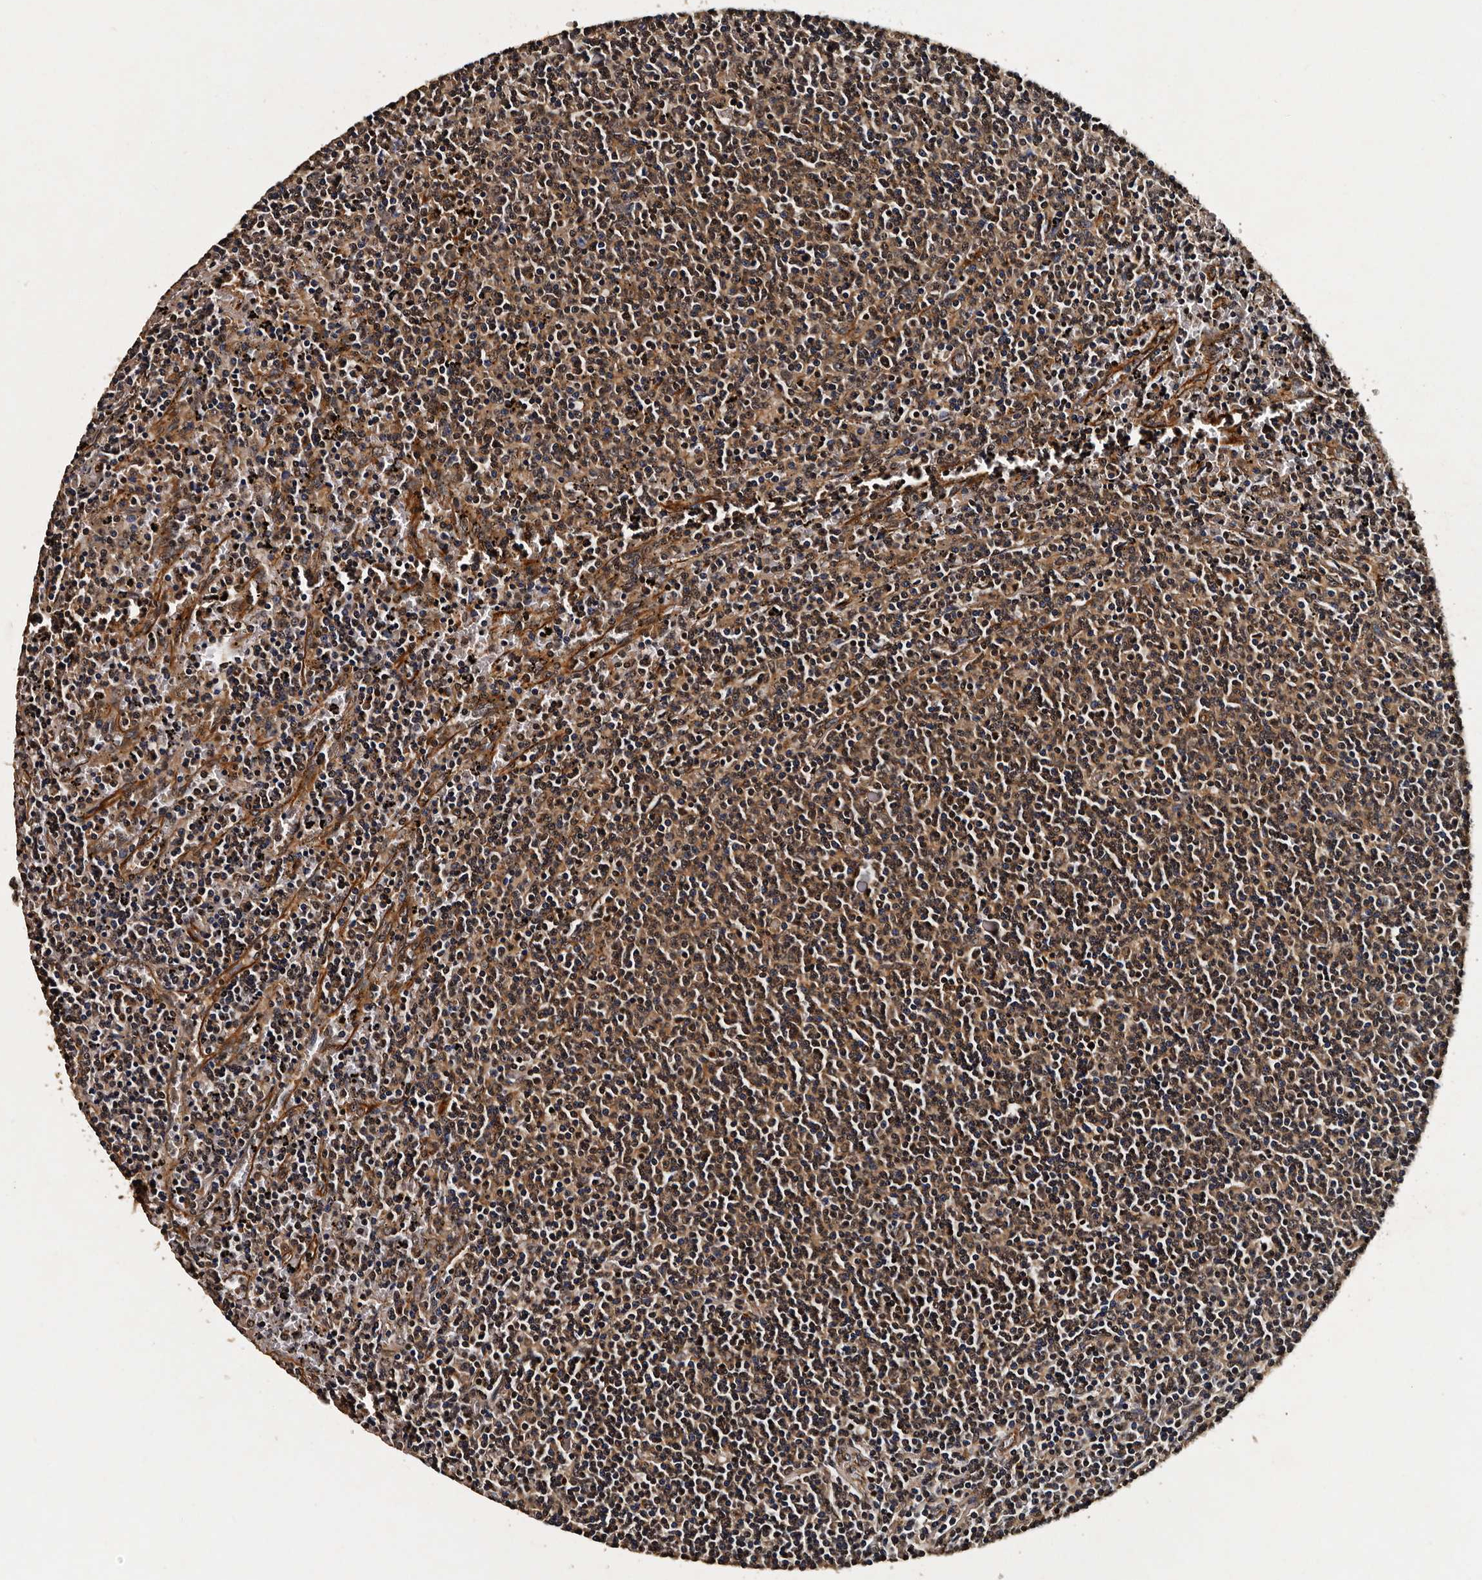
{"staining": {"intensity": "moderate", "quantity": "25%-75%", "location": "cytoplasmic/membranous,nuclear"}, "tissue": "lymphoma", "cell_type": "Tumor cells", "image_type": "cancer", "snomed": [{"axis": "morphology", "description": "Malignant lymphoma, non-Hodgkin's type, Low grade"}, {"axis": "topography", "description": "Spleen"}], "caption": "Protein expression analysis of low-grade malignant lymphoma, non-Hodgkin's type shows moderate cytoplasmic/membranous and nuclear staining in approximately 25%-75% of tumor cells.", "gene": "CPNE3", "patient": {"sex": "female", "age": 50}}